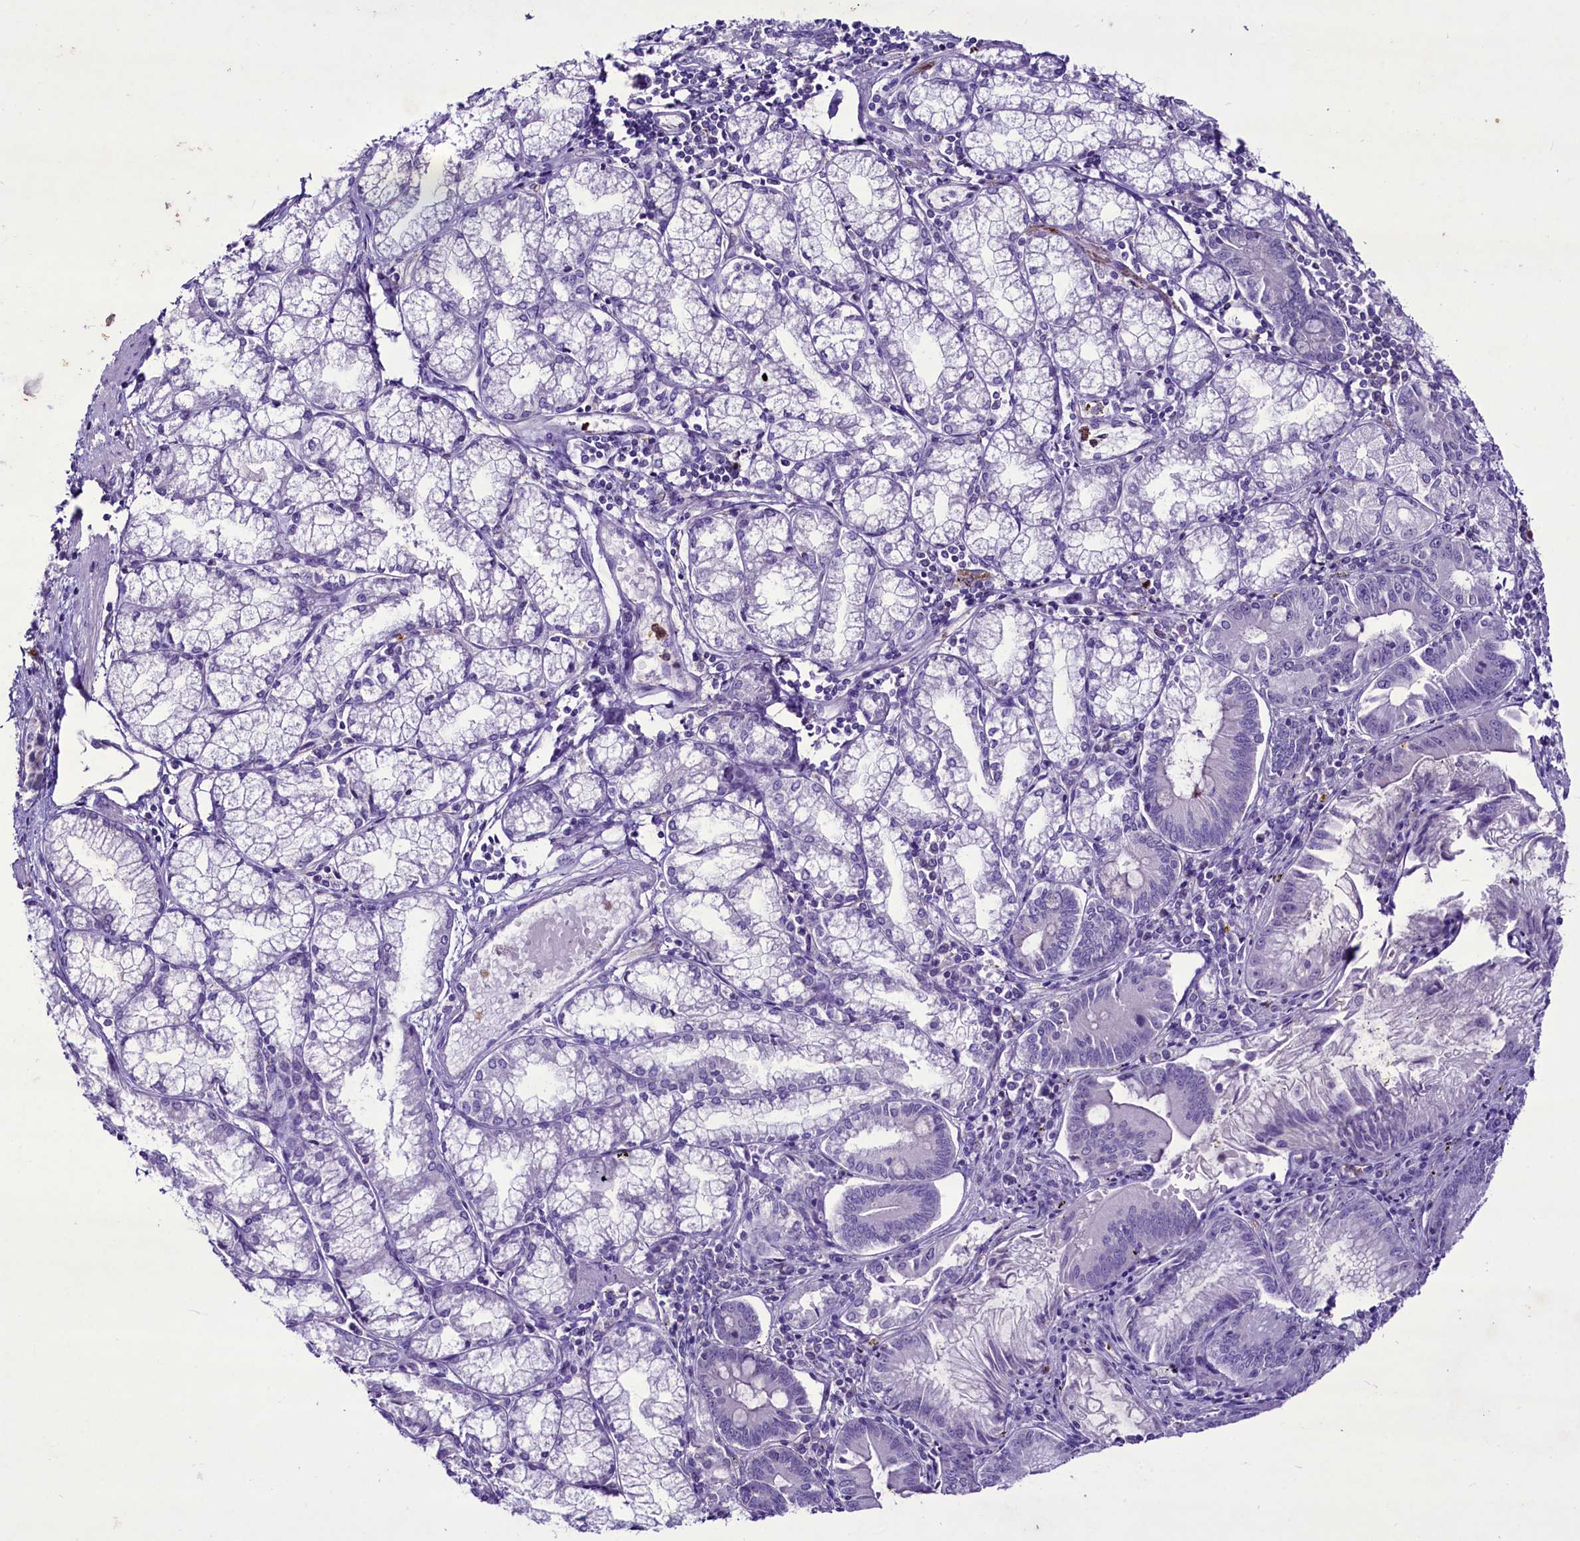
{"staining": {"intensity": "negative", "quantity": "none", "location": "none"}, "tissue": "pancreatic cancer", "cell_type": "Tumor cells", "image_type": "cancer", "snomed": [{"axis": "morphology", "description": "Adenocarcinoma, NOS"}, {"axis": "topography", "description": "Pancreas"}], "caption": "The IHC photomicrograph has no significant positivity in tumor cells of pancreatic cancer (adenocarcinoma) tissue.", "gene": "FAM209B", "patient": {"sex": "female", "age": 50}}